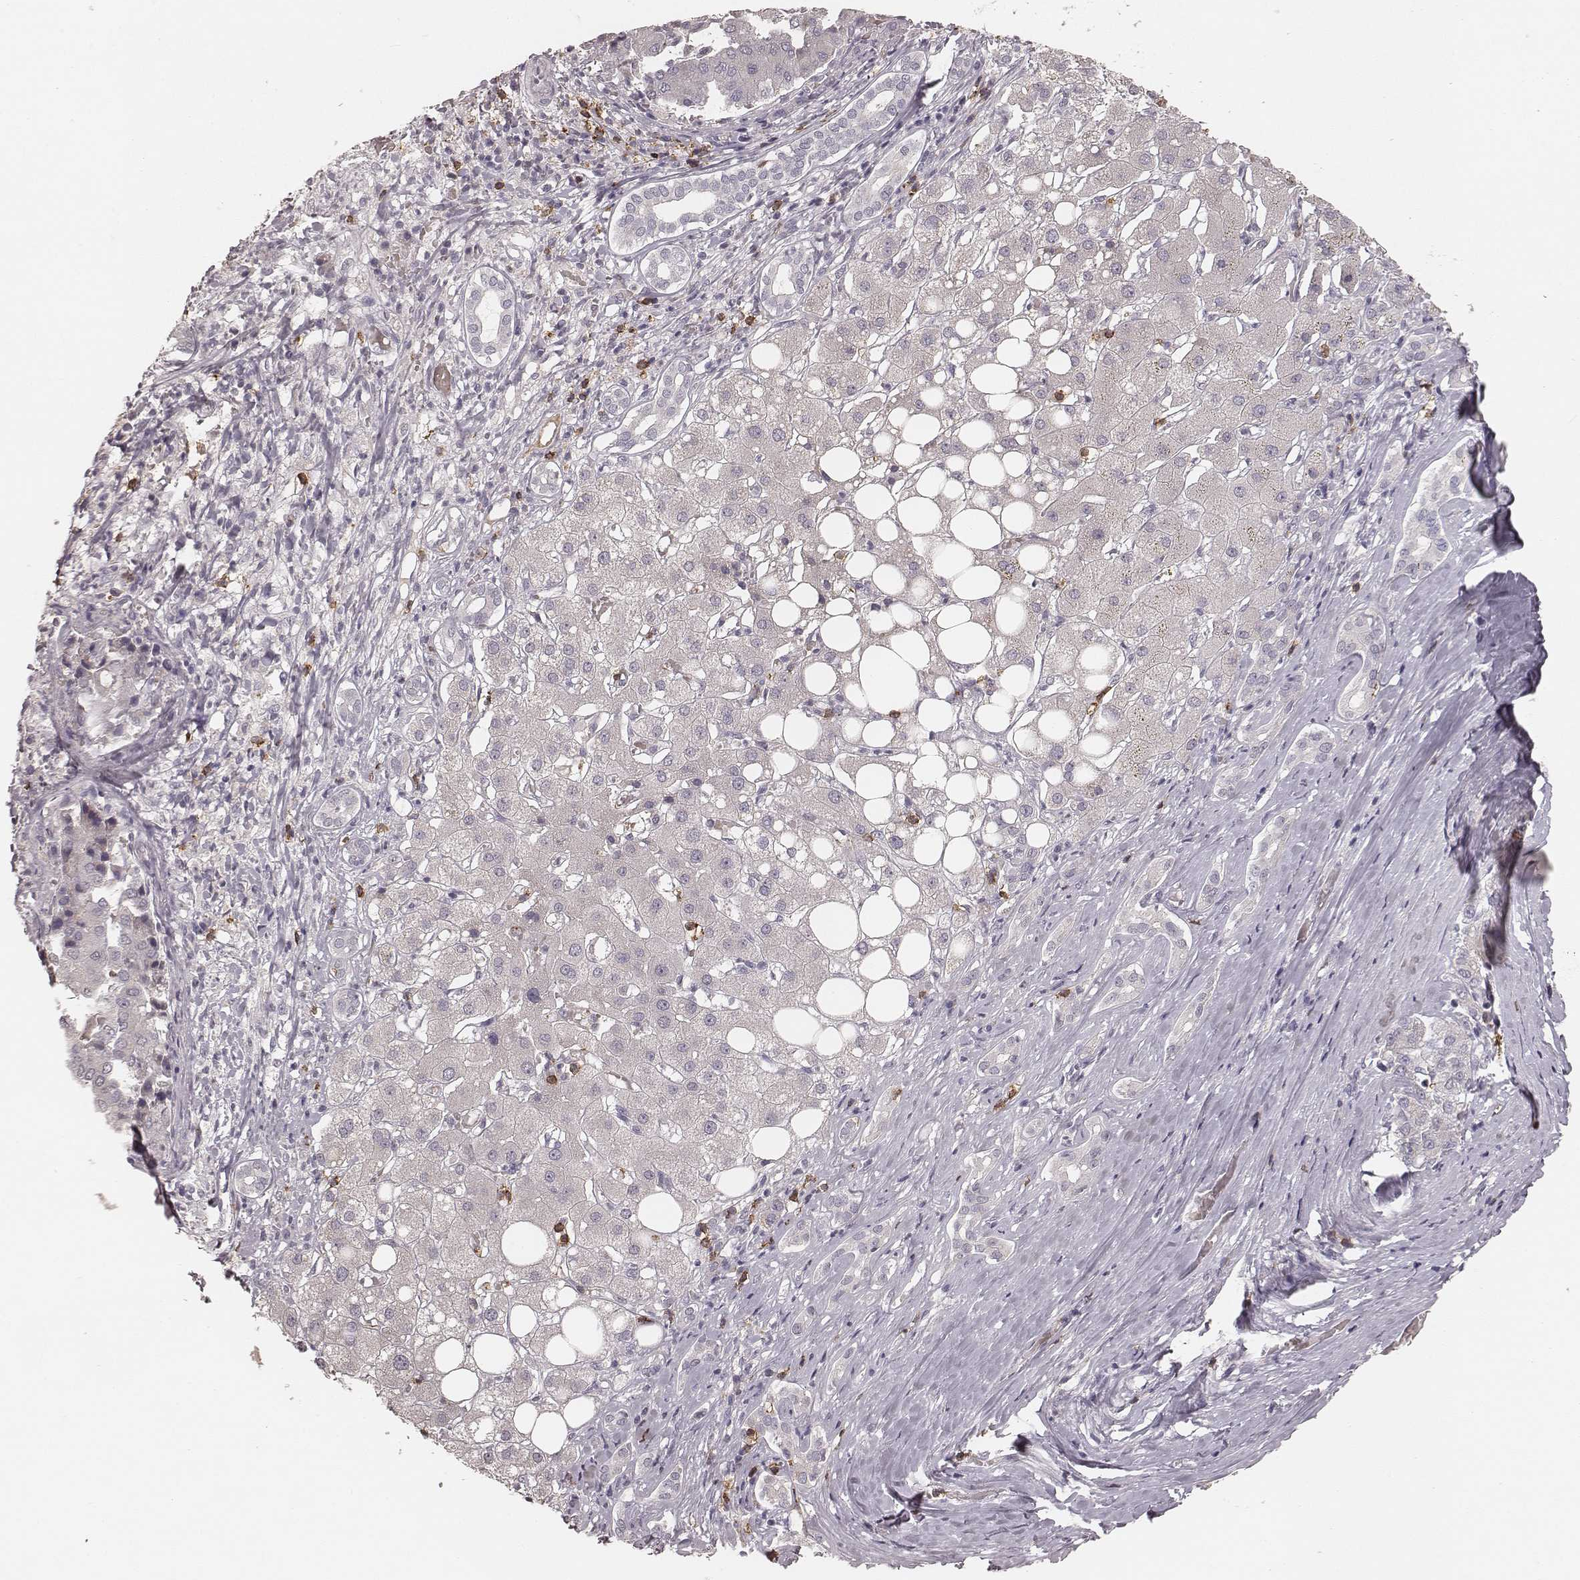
{"staining": {"intensity": "negative", "quantity": "none", "location": "none"}, "tissue": "liver cancer", "cell_type": "Tumor cells", "image_type": "cancer", "snomed": [{"axis": "morphology", "description": "Carcinoma, Hepatocellular, NOS"}, {"axis": "topography", "description": "Liver"}], "caption": "Immunohistochemistry of human liver cancer shows no expression in tumor cells.", "gene": "CD8A", "patient": {"sex": "male", "age": 65}}